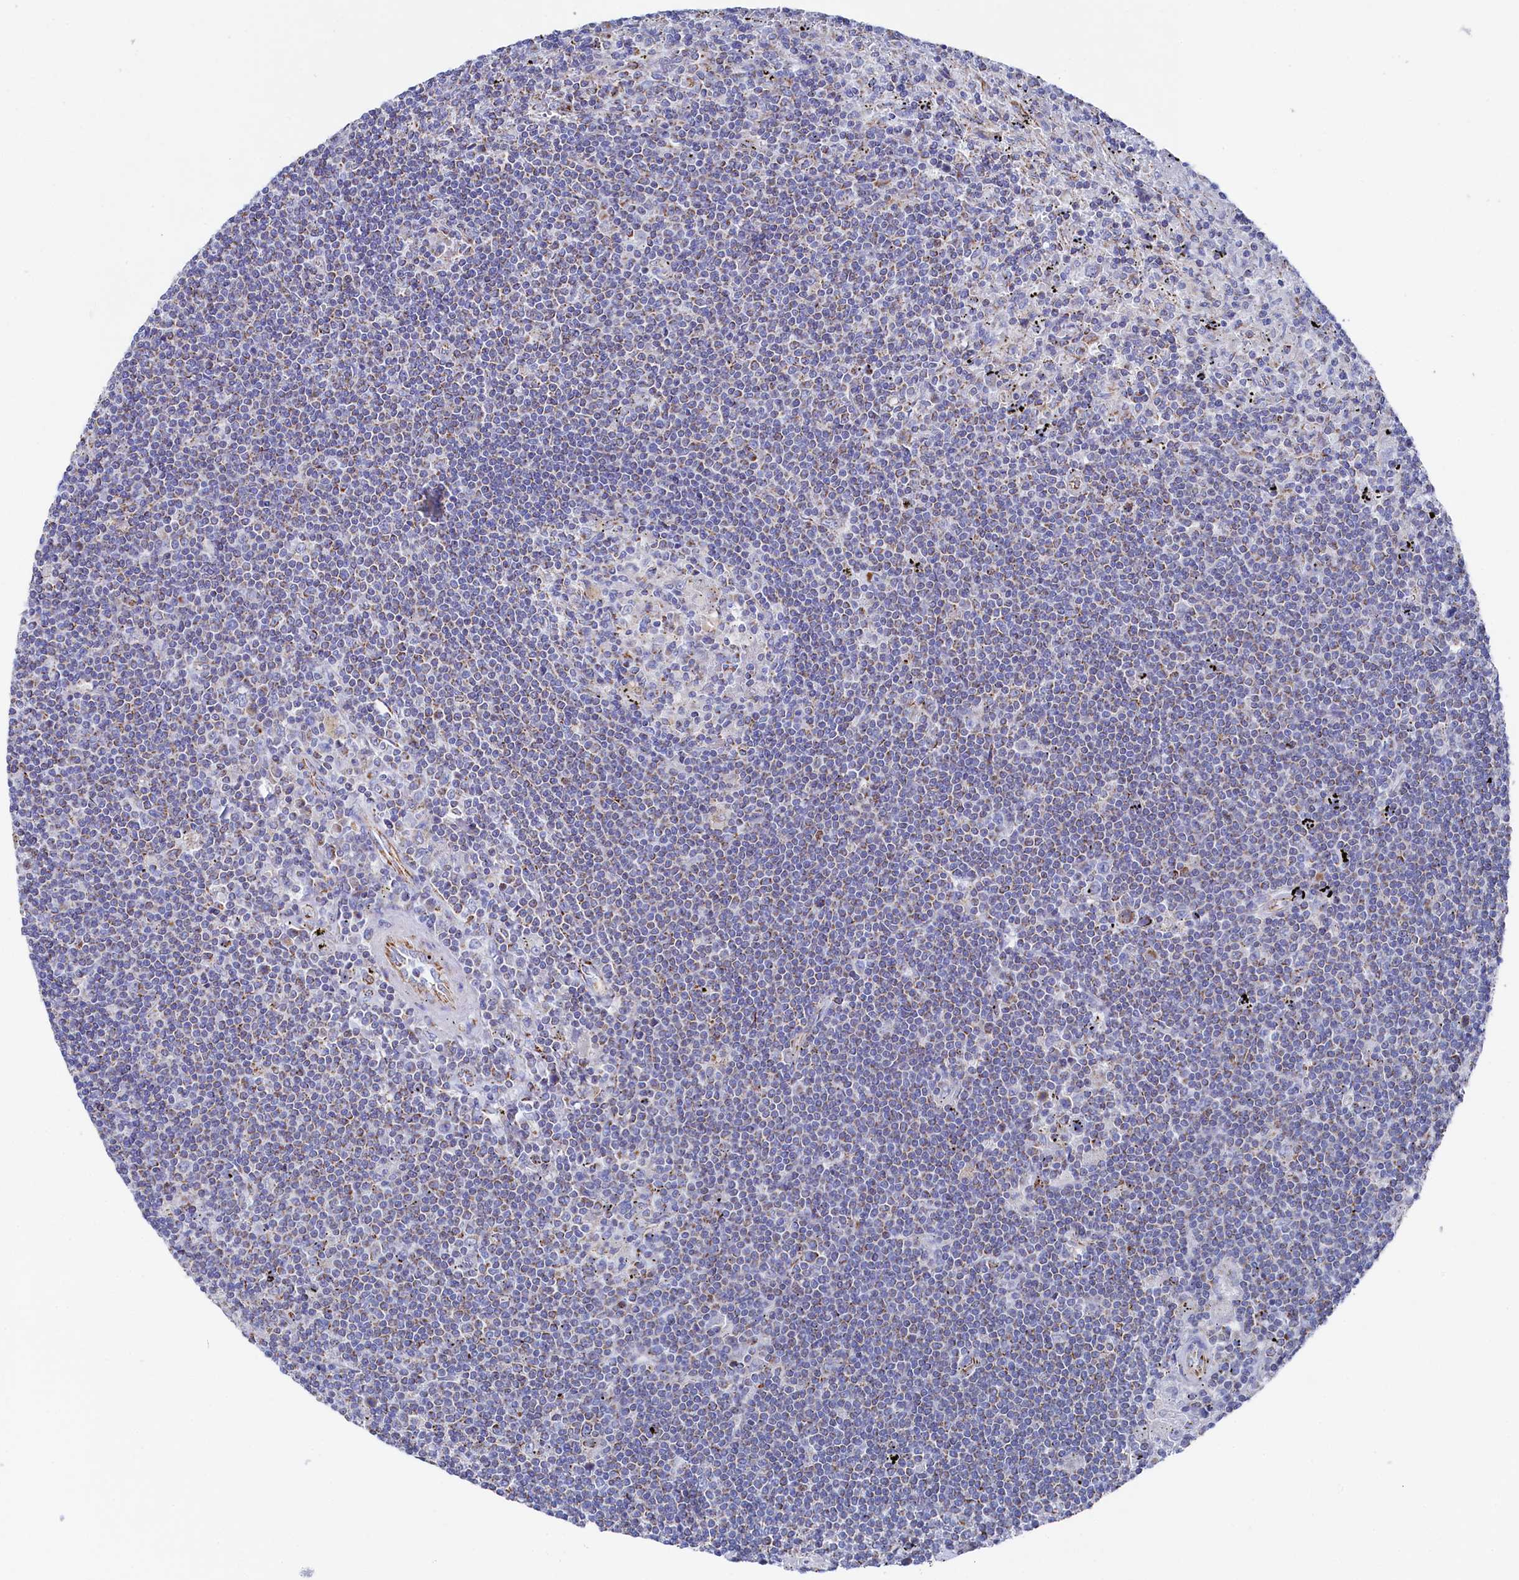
{"staining": {"intensity": "negative", "quantity": "none", "location": "none"}, "tissue": "lymphoma", "cell_type": "Tumor cells", "image_type": "cancer", "snomed": [{"axis": "morphology", "description": "Malignant lymphoma, non-Hodgkin's type, Low grade"}, {"axis": "topography", "description": "Spleen"}], "caption": "A micrograph of low-grade malignant lymphoma, non-Hodgkin's type stained for a protein shows no brown staining in tumor cells.", "gene": "MMAB", "patient": {"sex": "male", "age": 76}}